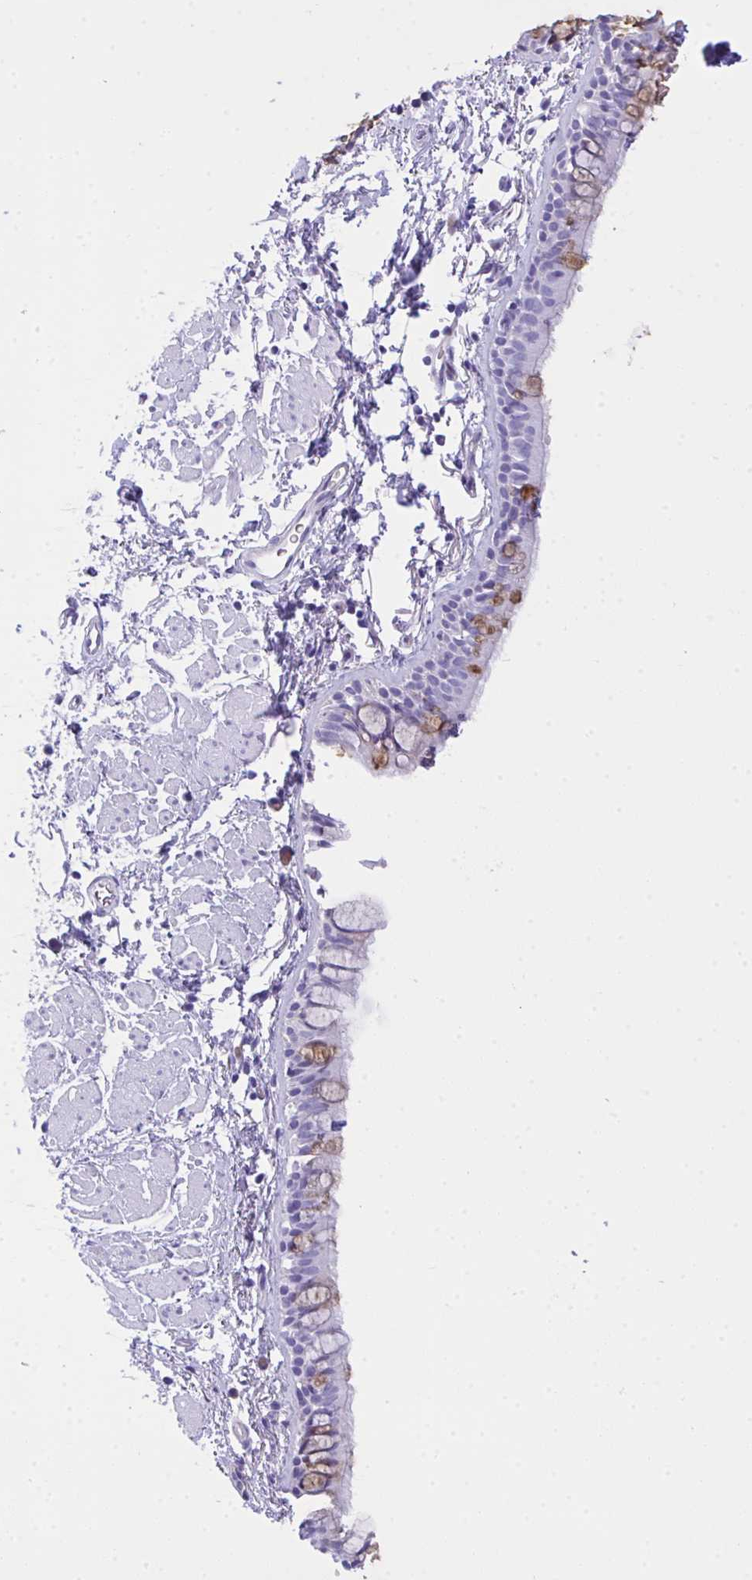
{"staining": {"intensity": "moderate", "quantity": "<25%", "location": "cytoplasmic/membranous"}, "tissue": "bronchus", "cell_type": "Respiratory epithelial cells", "image_type": "normal", "snomed": [{"axis": "morphology", "description": "Normal tissue, NOS"}, {"axis": "topography", "description": "Lymph node"}, {"axis": "topography", "description": "Cartilage tissue"}, {"axis": "topography", "description": "Bronchus"}], "caption": "Respiratory epithelial cells reveal low levels of moderate cytoplasmic/membranous staining in about <25% of cells in unremarkable human bronchus.", "gene": "AKR1D1", "patient": {"sex": "female", "age": 70}}